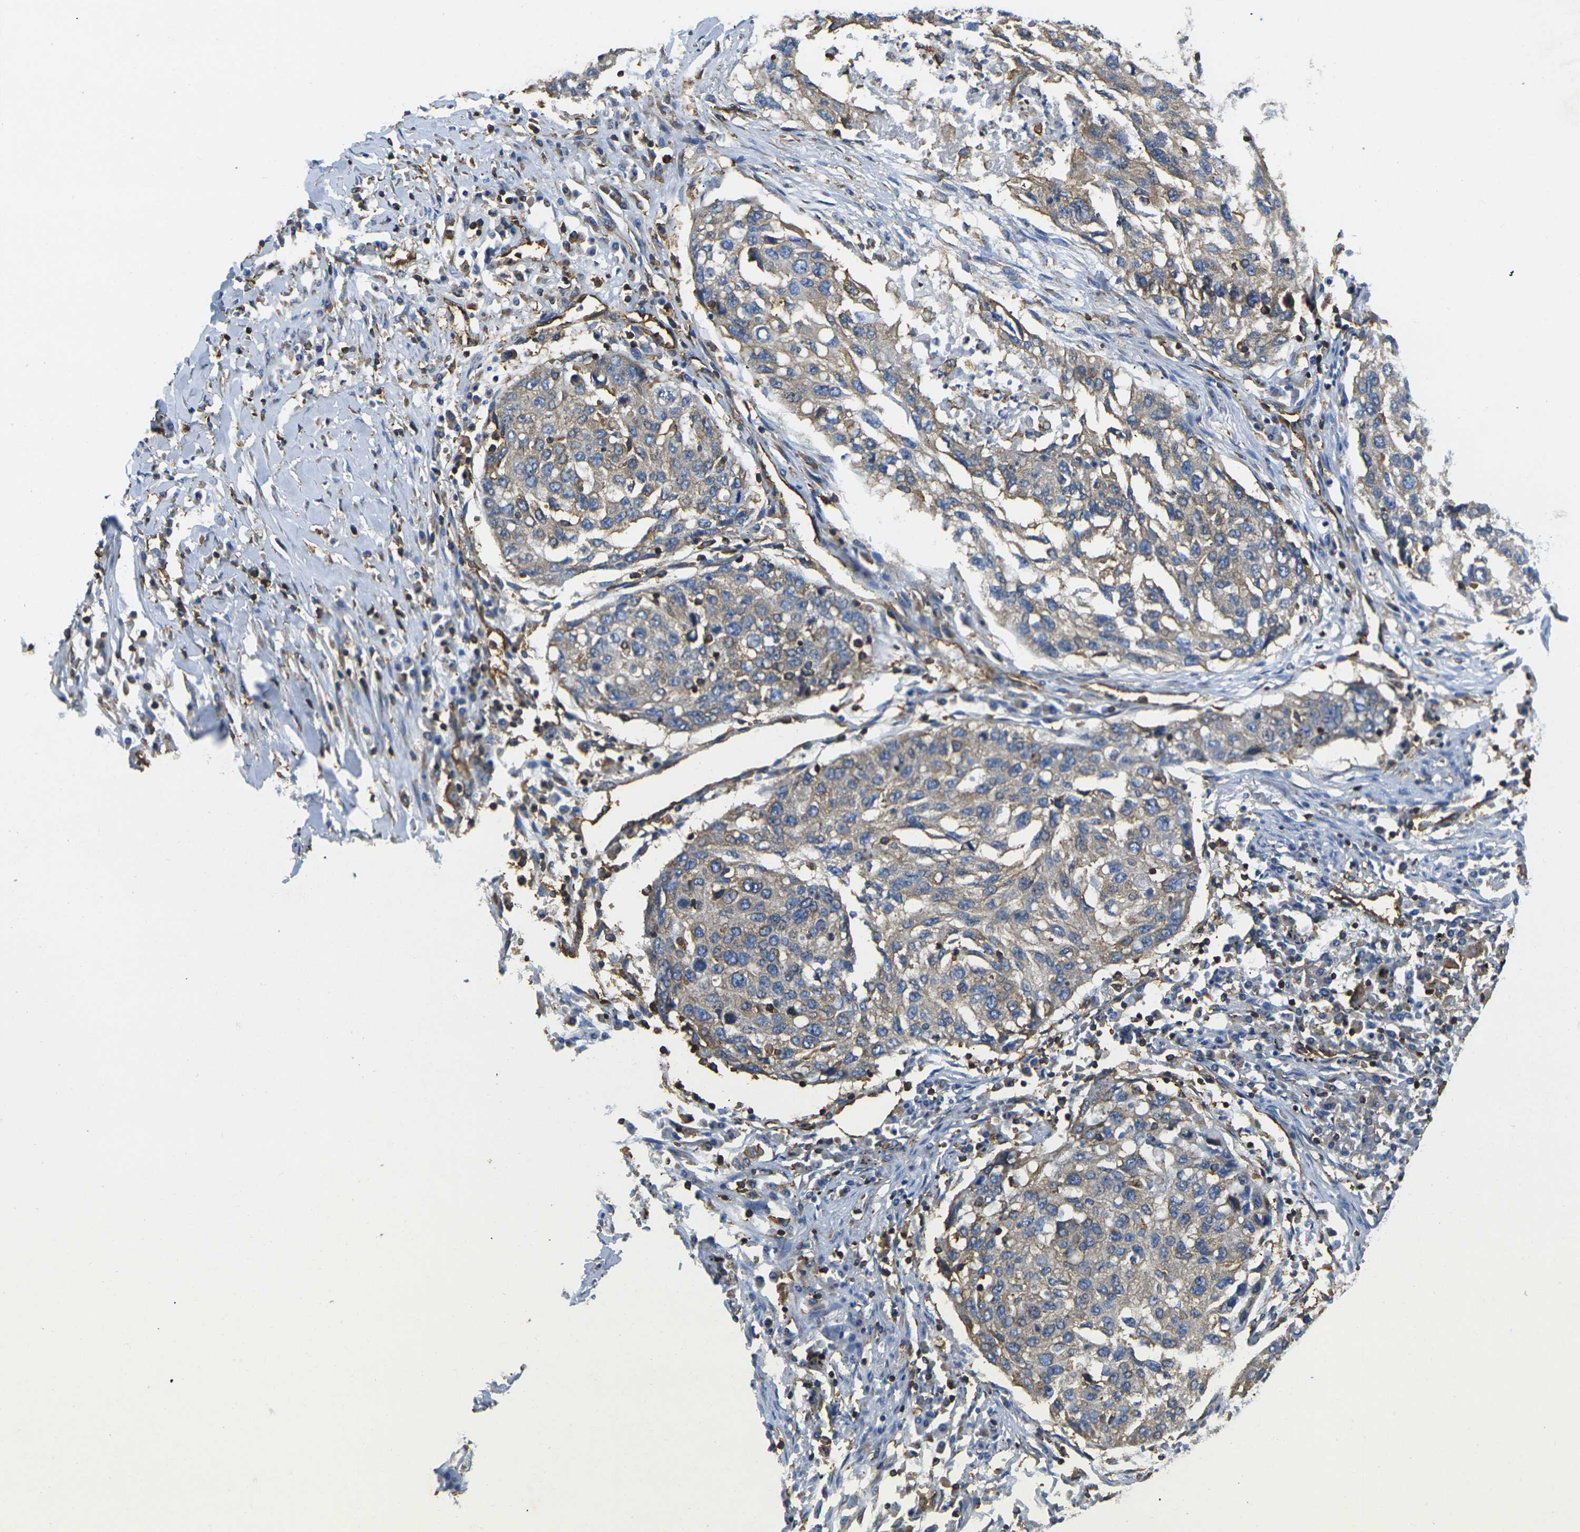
{"staining": {"intensity": "weak", "quantity": ">75%", "location": "cytoplasmic/membranous"}, "tissue": "lung cancer", "cell_type": "Tumor cells", "image_type": "cancer", "snomed": [{"axis": "morphology", "description": "Squamous cell carcinoma, NOS"}, {"axis": "topography", "description": "Lung"}], "caption": "An image of lung squamous cell carcinoma stained for a protein reveals weak cytoplasmic/membranous brown staining in tumor cells.", "gene": "FAM110D", "patient": {"sex": "female", "age": 63}}